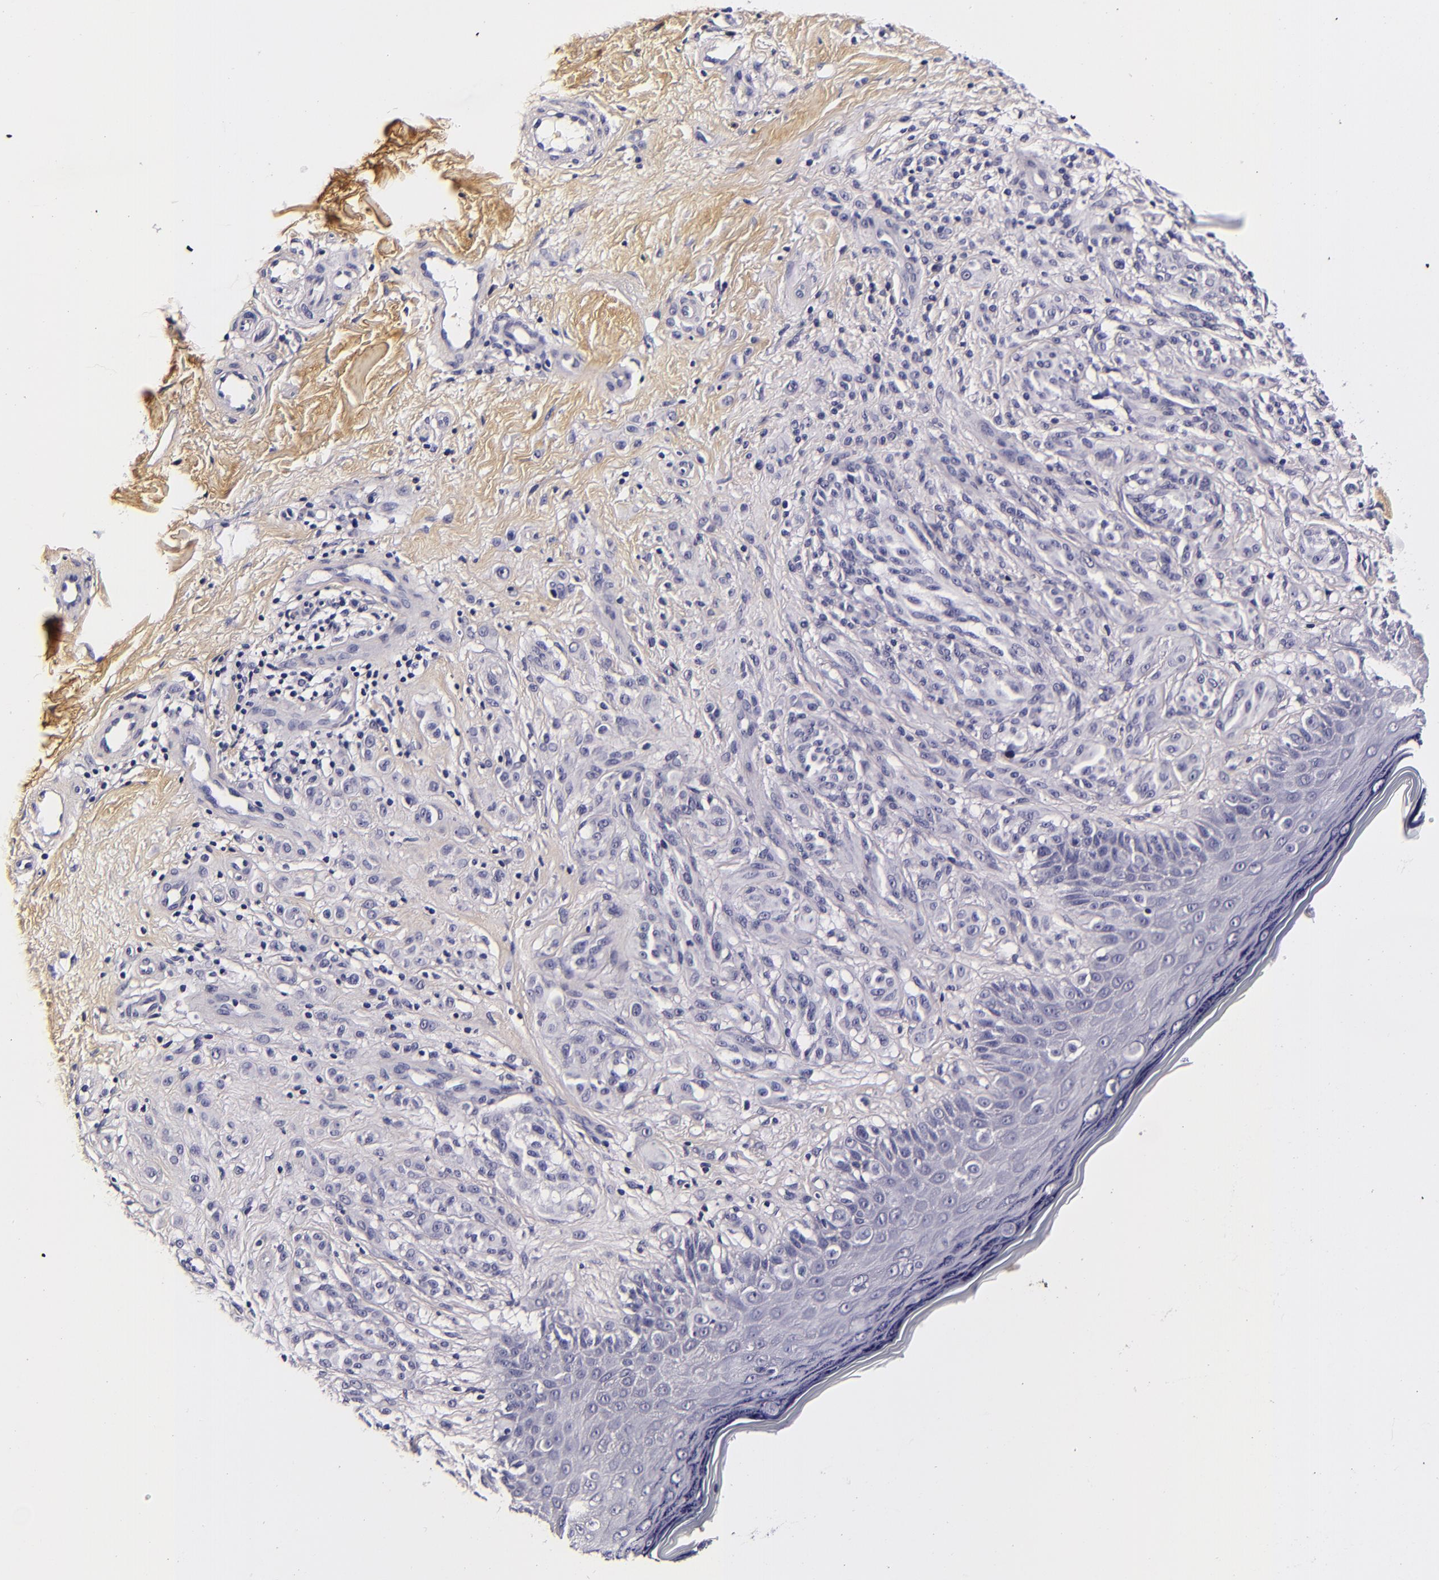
{"staining": {"intensity": "negative", "quantity": "none", "location": "none"}, "tissue": "melanoma", "cell_type": "Tumor cells", "image_type": "cancer", "snomed": [{"axis": "morphology", "description": "Malignant melanoma, NOS"}, {"axis": "topography", "description": "Skin"}], "caption": "The histopathology image shows no significant staining in tumor cells of melanoma.", "gene": "FBN1", "patient": {"sex": "male", "age": 57}}